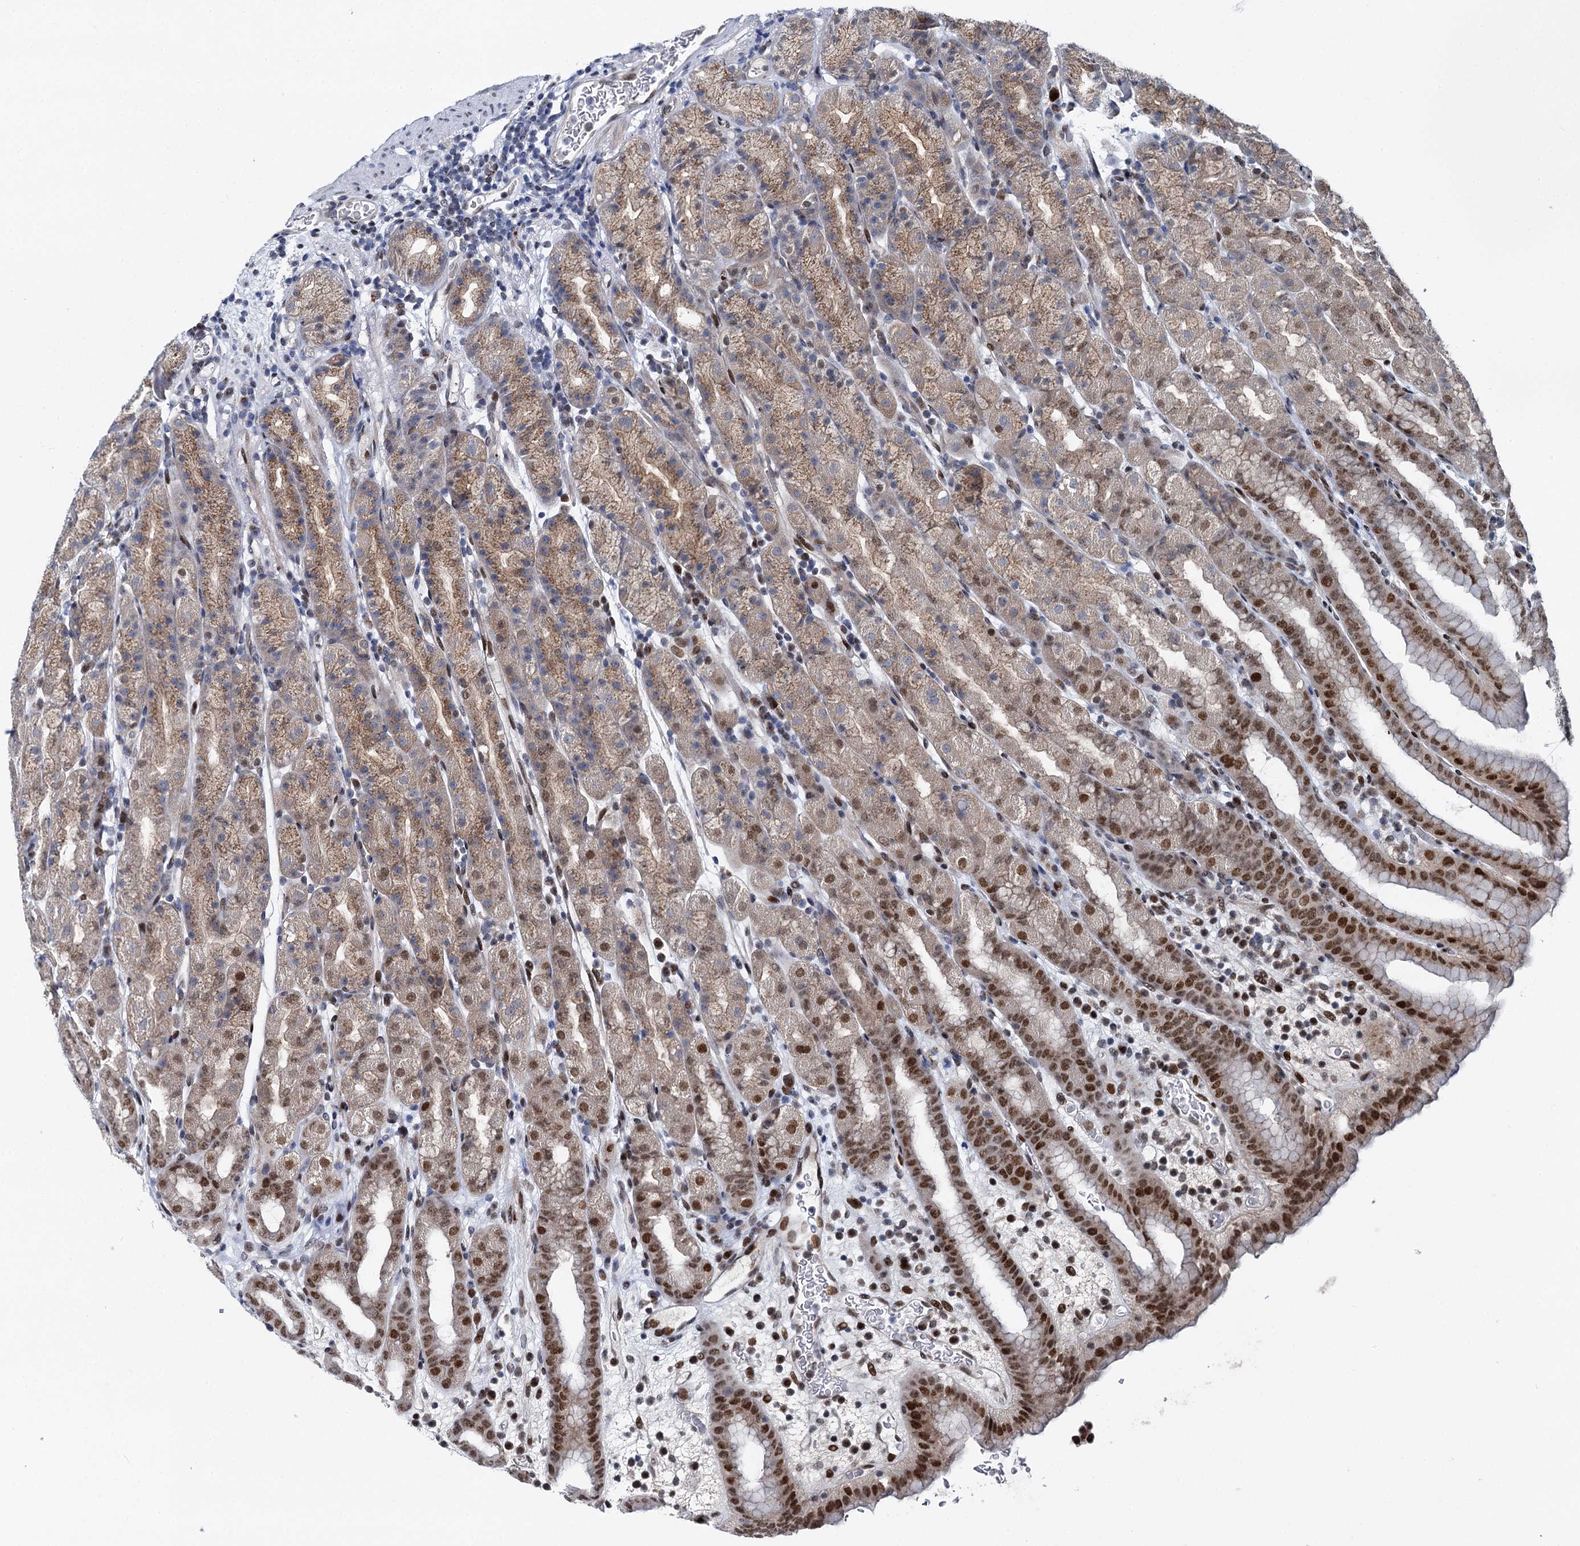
{"staining": {"intensity": "moderate", "quantity": ">75%", "location": "cytoplasmic/membranous,nuclear"}, "tissue": "stomach", "cell_type": "Glandular cells", "image_type": "normal", "snomed": [{"axis": "morphology", "description": "Normal tissue, NOS"}, {"axis": "topography", "description": "Stomach, upper"}], "caption": "Immunohistochemical staining of benign stomach displays >75% levels of moderate cytoplasmic/membranous,nuclear protein staining in approximately >75% of glandular cells. The staining was performed using DAB (3,3'-diaminobenzidine), with brown indicating positive protein expression. Nuclei are stained blue with hematoxylin.", "gene": "RUFY2", "patient": {"sex": "male", "age": 68}}